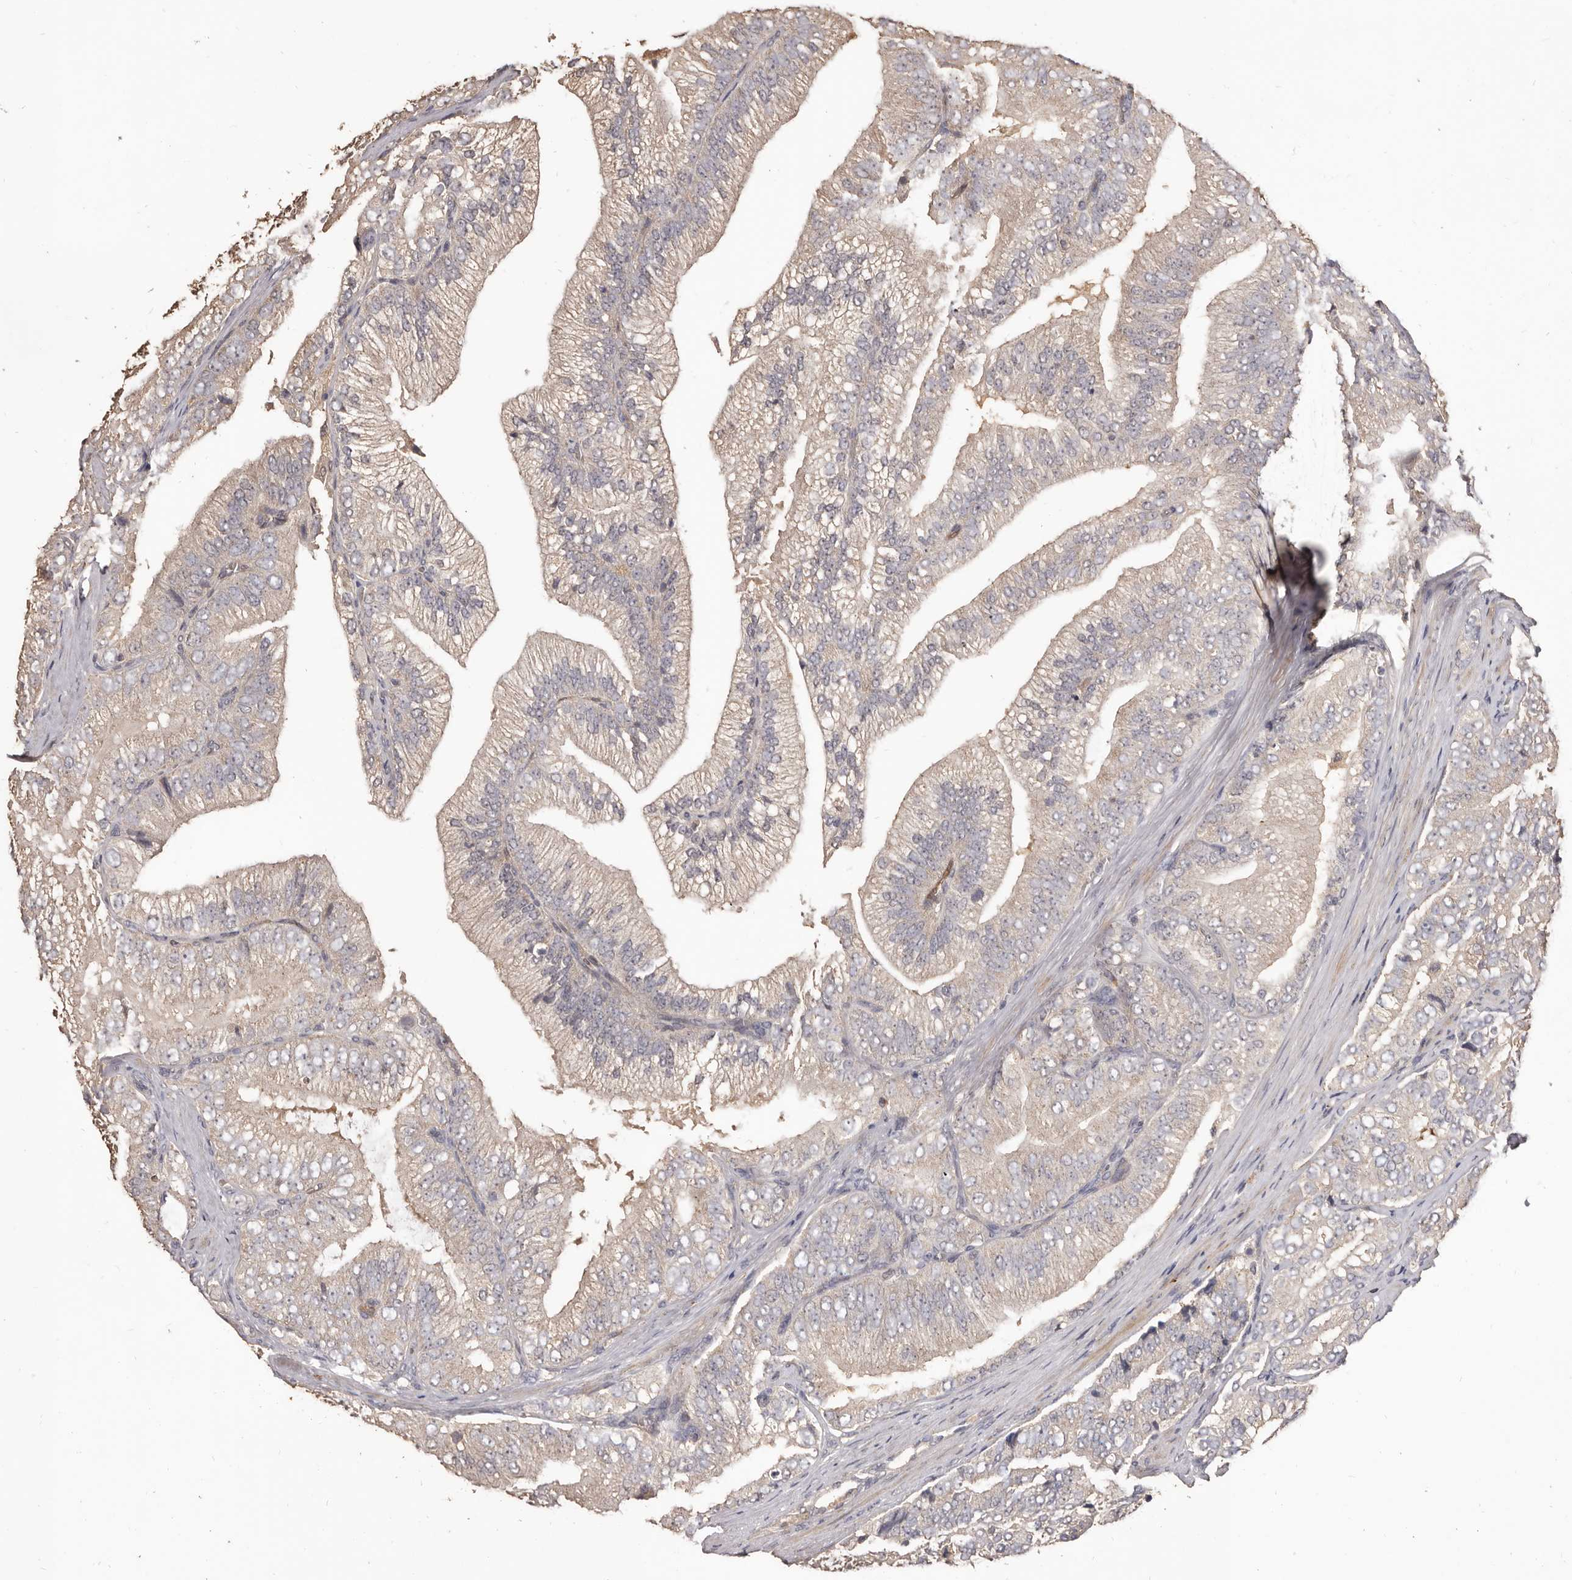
{"staining": {"intensity": "negative", "quantity": "none", "location": "none"}, "tissue": "prostate cancer", "cell_type": "Tumor cells", "image_type": "cancer", "snomed": [{"axis": "morphology", "description": "Adenocarcinoma, High grade"}, {"axis": "topography", "description": "Prostate"}], "caption": "An image of prostate high-grade adenocarcinoma stained for a protein demonstrates no brown staining in tumor cells. (DAB immunohistochemistry visualized using brightfield microscopy, high magnification).", "gene": "INAVA", "patient": {"sex": "male", "age": 58}}